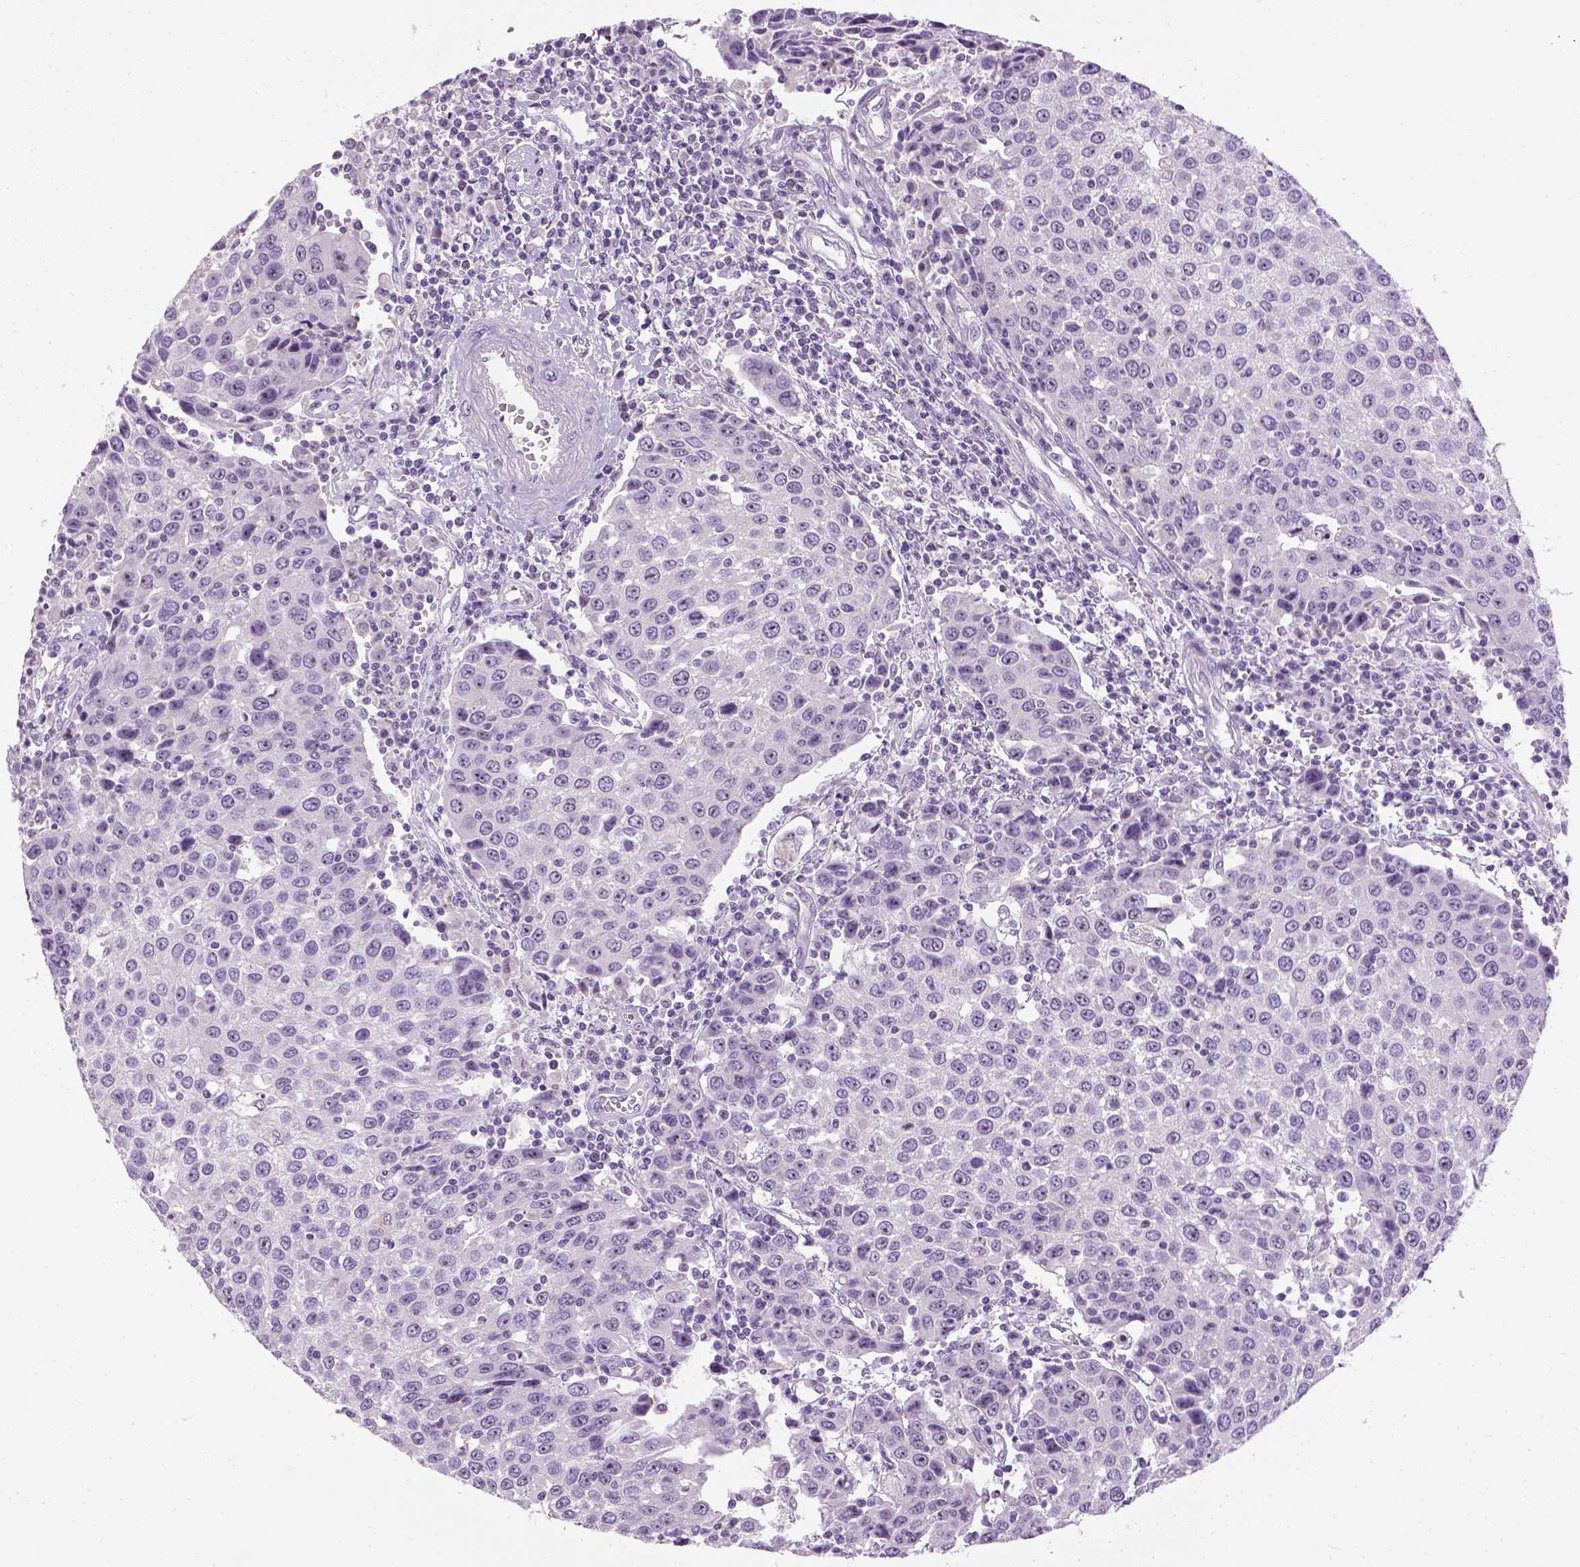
{"staining": {"intensity": "negative", "quantity": "none", "location": "none"}, "tissue": "urothelial cancer", "cell_type": "Tumor cells", "image_type": "cancer", "snomed": [{"axis": "morphology", "description": "Urothelial carcinoma, High grade"}, {"axis": "topography", "description": "Urinary bladder"}], "caption": "Immunohistochemistry histopathology image of neoplastic tissue: human urothelial cancer stained with DAB exhibits no significant protein staining in tumor cells. (Brightfield microscopy of DAB immunohistochemistry at high magnification).", "gene": "UTP4", "patient": {"sex": "female", "age": 85}}